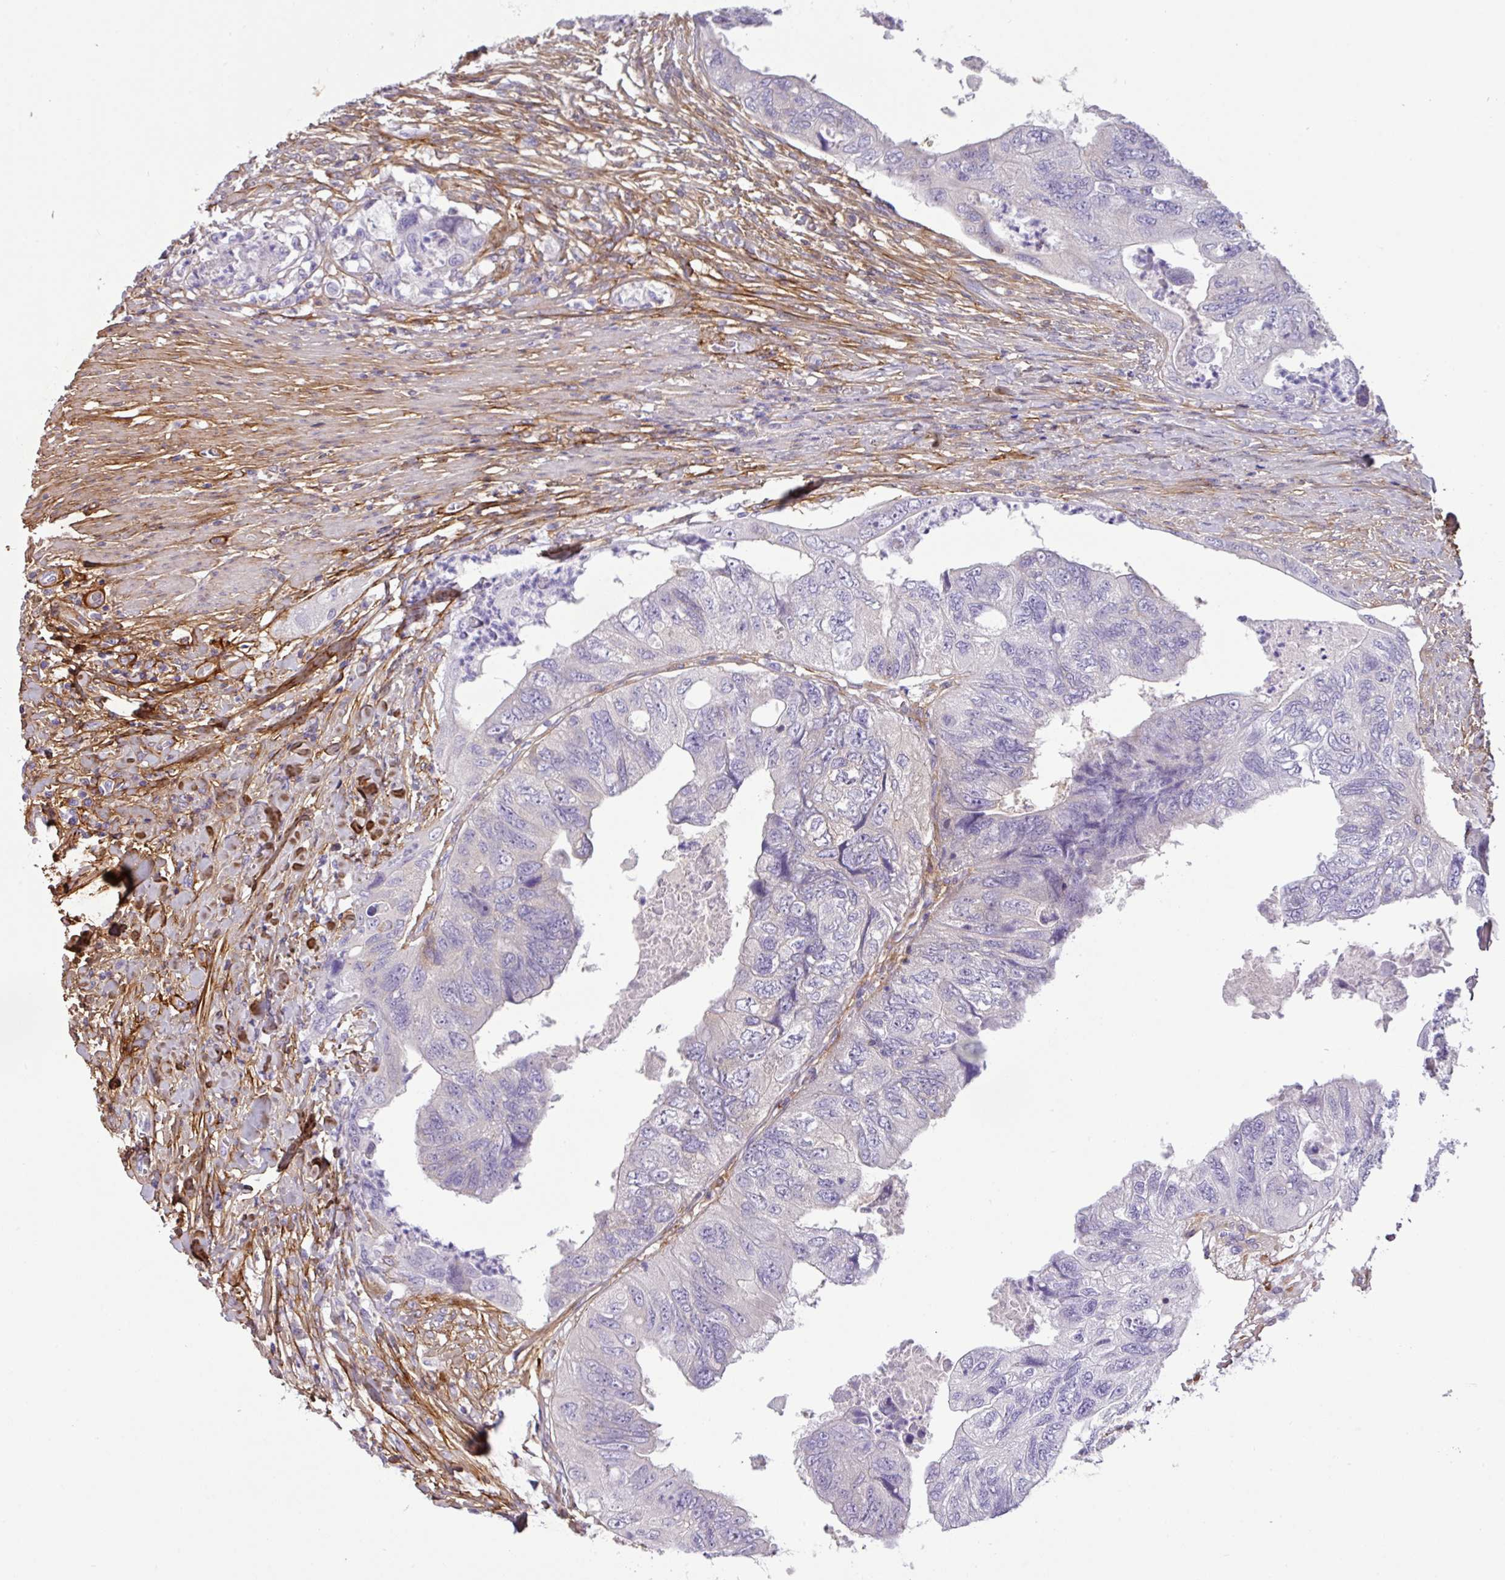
{"staining": {"intensity": "negative", "quantity": "none", "location": "none"}, "tissue": "colorectal cancer", "cell_type": "Tumor cells", "image_type": "cancer", "snomed": [{"axis": "morphology", "description": "Adenocarcinoma, NOS"}, {"axis": "topography", "description": "Rectum"}], "caption": "Histopathology image shows no protein positivity in tumor cells of colorectal cancer (adenocarcinoma) tissue.", "gene": "PARD6G", "patient": {"sex": "male", "age": 63}}